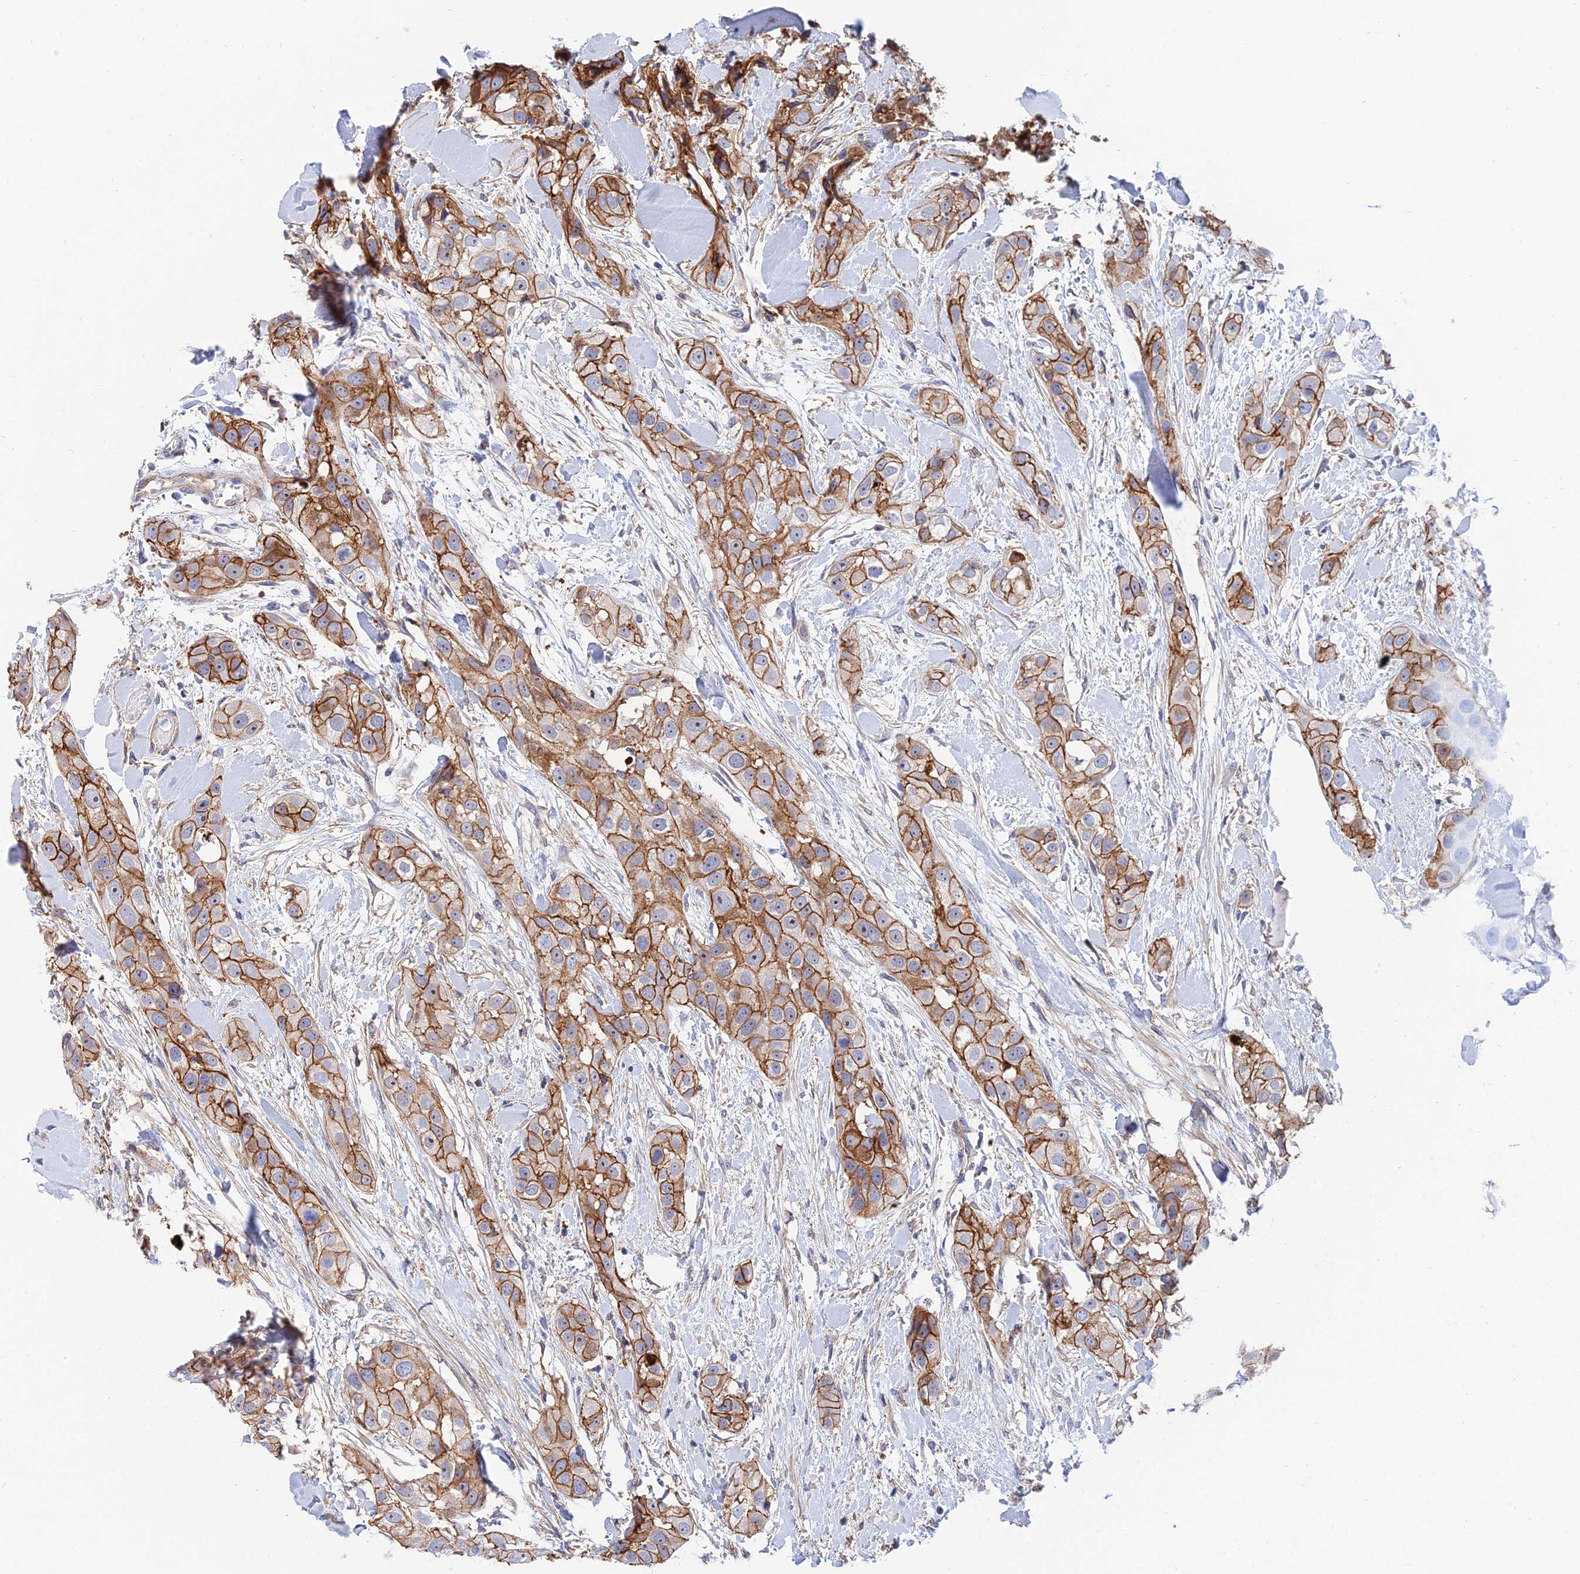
{"staining": {"intensity": "moderate", "quantity": ">75%", "location": "cytoplasmic/membranous"}, "tissue": "head and neck cancer", "cell_type": "Tumor cells", "image_type": "cancer", "snomed": [{"axis": "morphology", "description": "Normal tissue, NOS"}, {"axis": "morphology", "description": "Squamous cell carcinoma, NOS"}, {"axis": "topography", "description": "Skeletal muscle"}, {"axis": "topography", "description": "Head-Neck"}], "caption": "IHC histopathology image of neoplastic tissue: head and neck cancer stained using IHC shows medium levels of moderate protein expression localized specifically in the cytoplasmic/membranous of tumor cells, appearing as a cytoplasmic/membranous brown color.", "gene": "TRIM43B", "patient": {"sex": "male", "age": 51}}